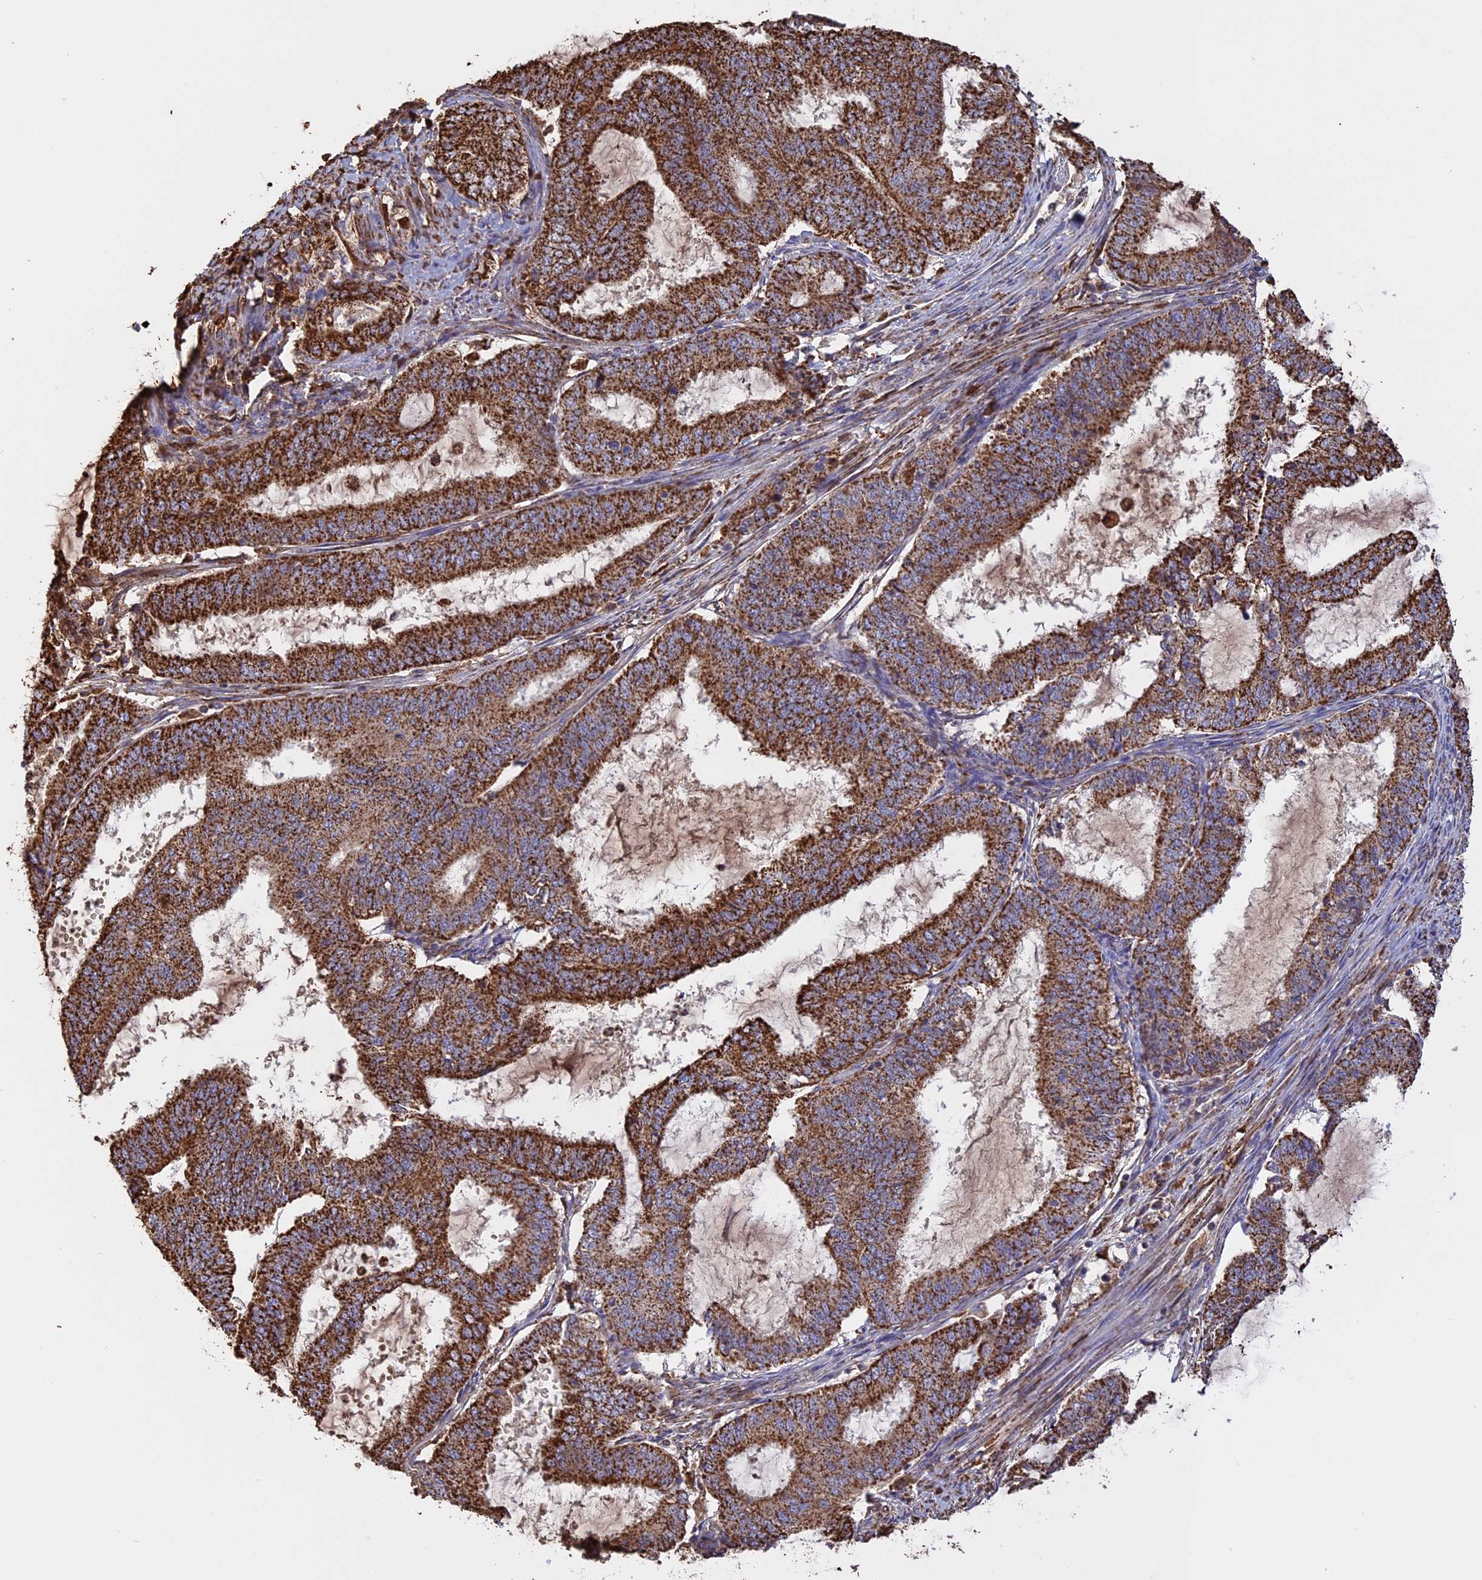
{"staining": {"intensity": "strong", "quantity": ">75%", "location": "cytoplasmic/membranous"}, "tissue": "endometrial cancer", "cell_type": "Tumor cells", "image_type": "cancer", "snomed": [{"axis": "morphology", "description": "Adenocarcinoma, NOS"}, {"axis": "topography", "description": "Endometrium"}], "caption": "Immunohistochemistry of endometrial adenocarcinoma exhibits high levels of strong cytoplasmic/membranous expression in approximately >75% of tumor cells.", "gene": "KCNG1", "patient": {"sex": "female", "age": 51}}